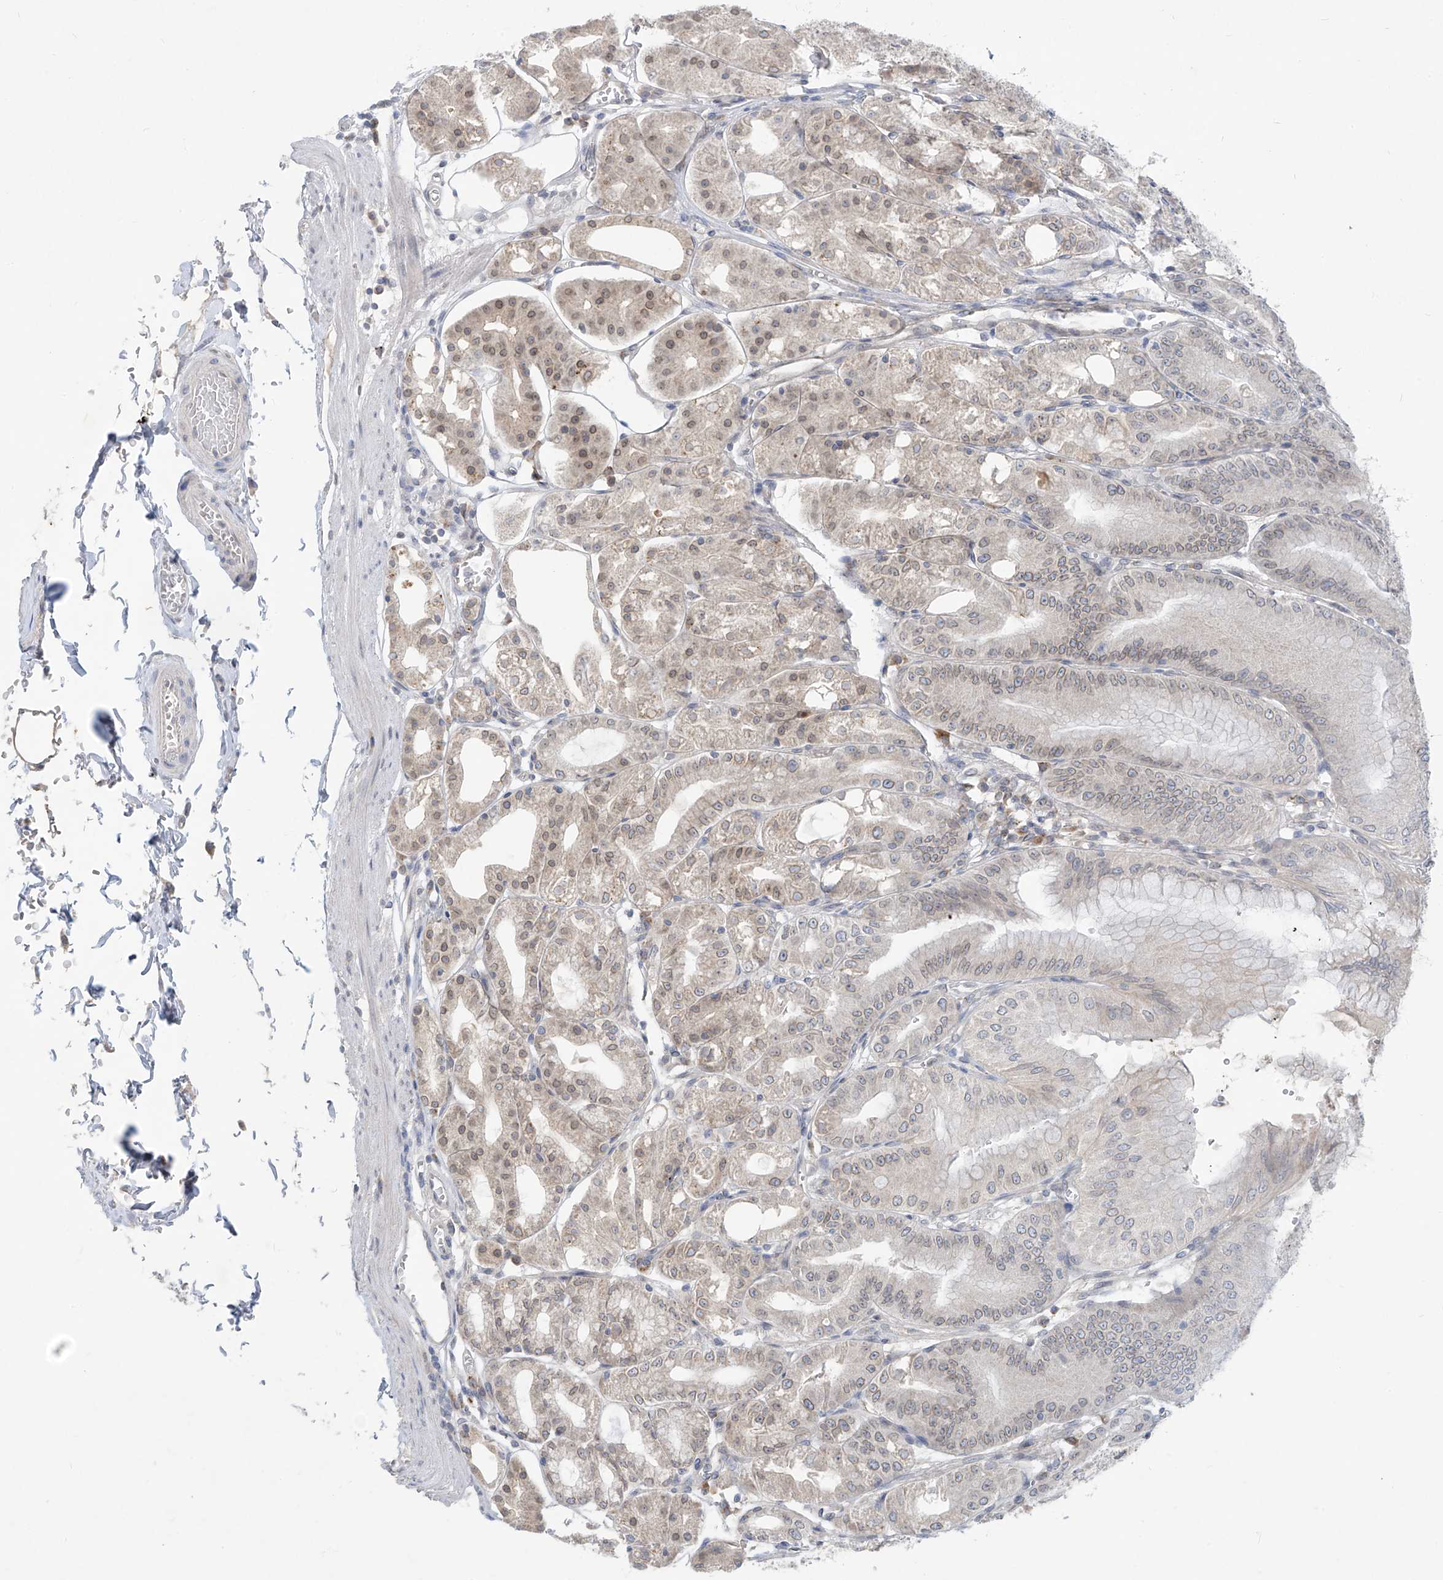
{"staining": {"intensity": "moderate", "quantity": "25%-75%", "location": "cytoplasmic/membranous,nuclear"}, "tissue": "stomach", "cell_type": "Glandular cells", "image_type": "normal", "snomed": [{"axis": "morphology", "description": "Normal tissue, NOS"}, {"axis": "topography", "description": "Stomach, lower"}], "caption": "This photomicrograph reveals normal stomach stained with IHC to label a protein in brown. The cytoplasmic/membranous,nuclear of glandular cells show moderate positivity for the protein. Nuclei are counter-stained blue.", "gene": "KRTAP25", "patient": {"sex": "male", "age": 71}}